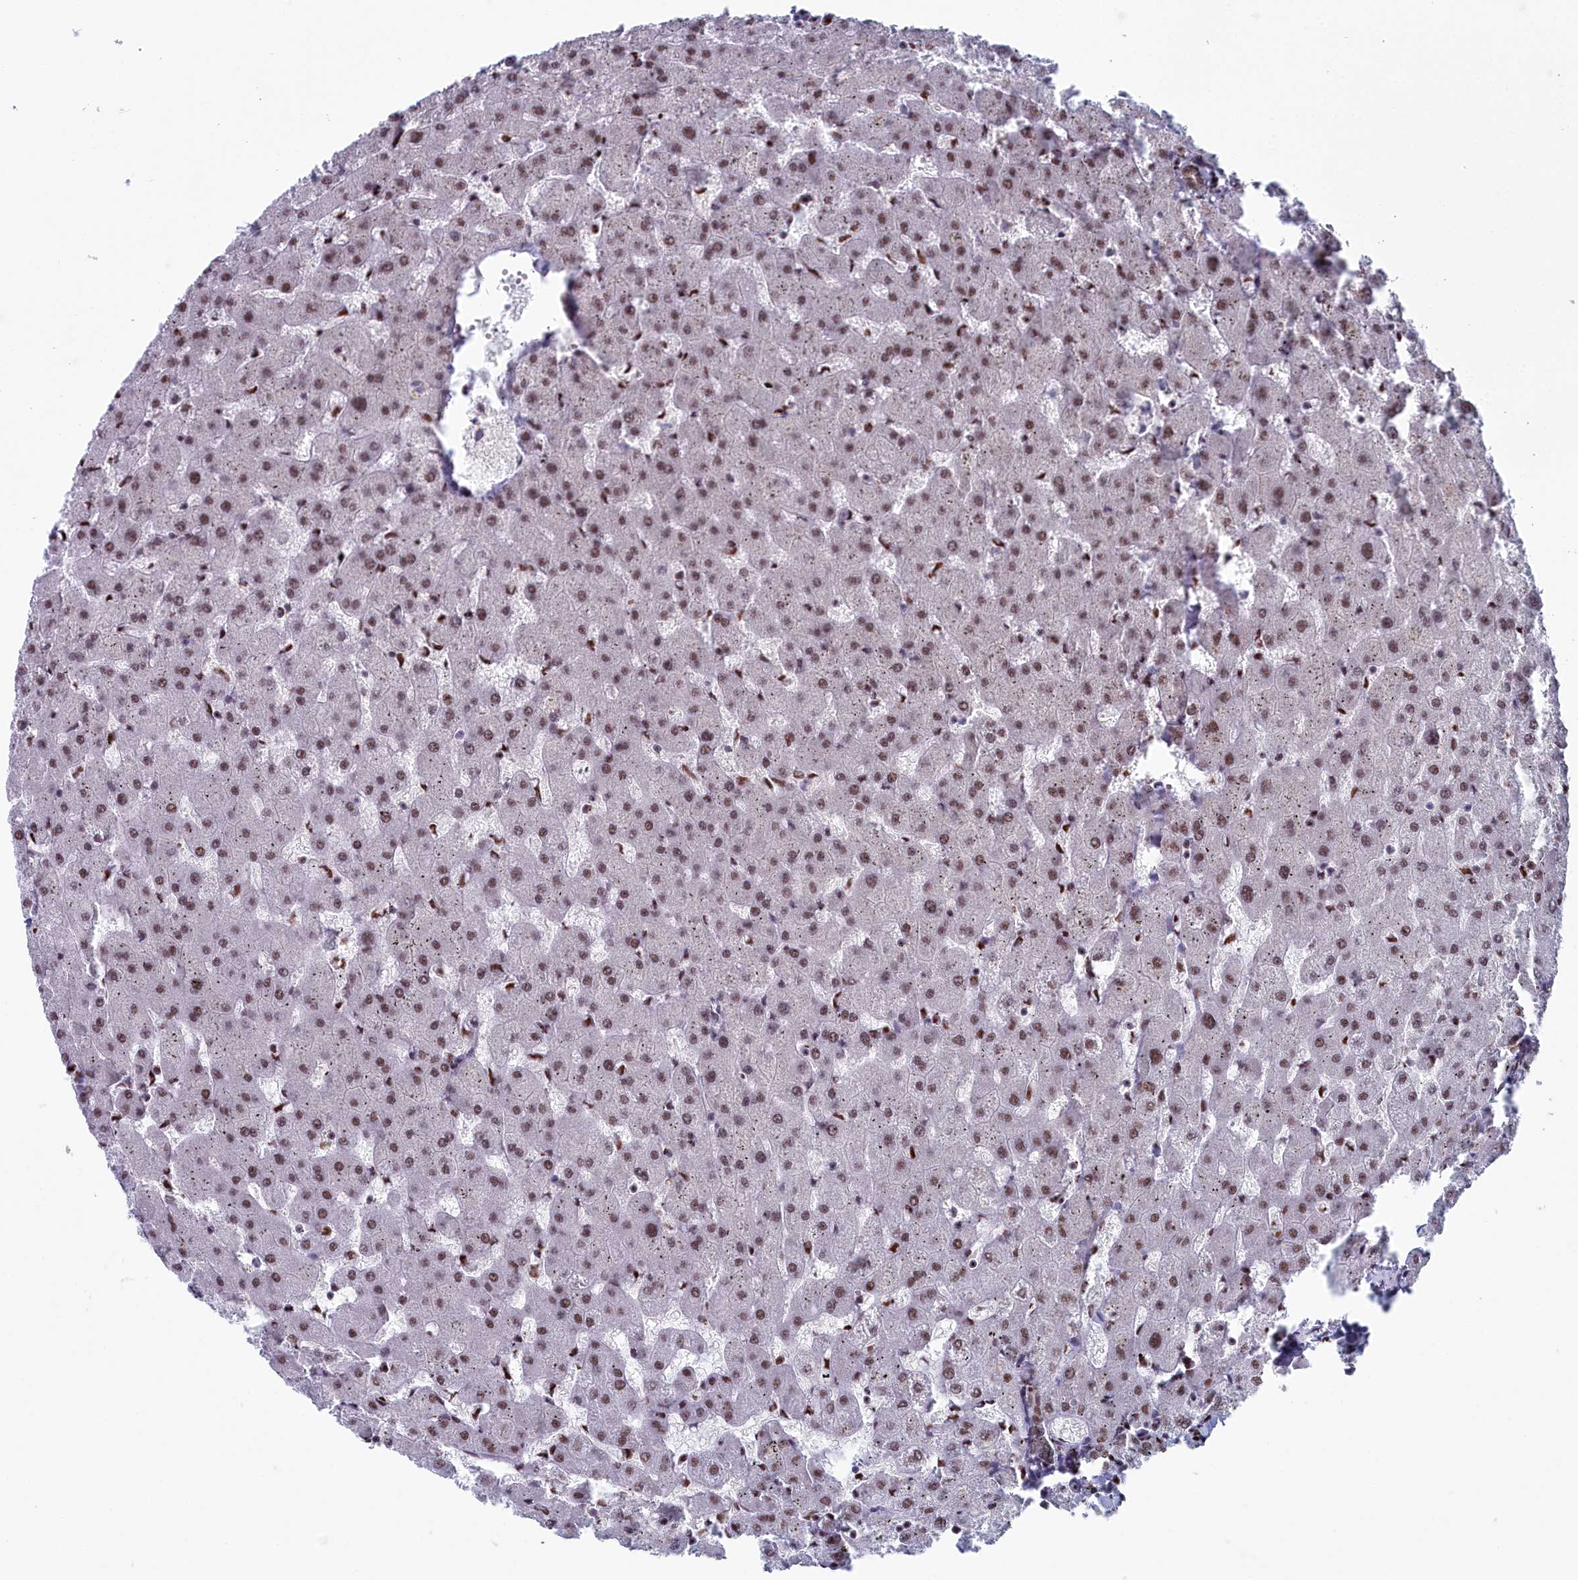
{"staining": {"intensity": "moderate", "quantity": ">75%", "location": "nuclear"}, "tissue": "liver", "cell_type": "Cholangiocytes", "image_type": "normal", "snomed": [{"axis": "morphology", "description": "Normal tissue, NOS"}, {"axis": "topography", "description": "Liver"}], "caption": "DAB immunohistochemical staining of normal human liver reveals moderate nuclear protein positivity in about >75% of cholangiocytes. (Stains: DAB (3,3'-diaminobenzidine) in brown, nuclei in blue, Microscopy: brightfield microscopy at high magnification).", "gene": "SF3B3", "patient": {"sex": "female", "age": 63}}